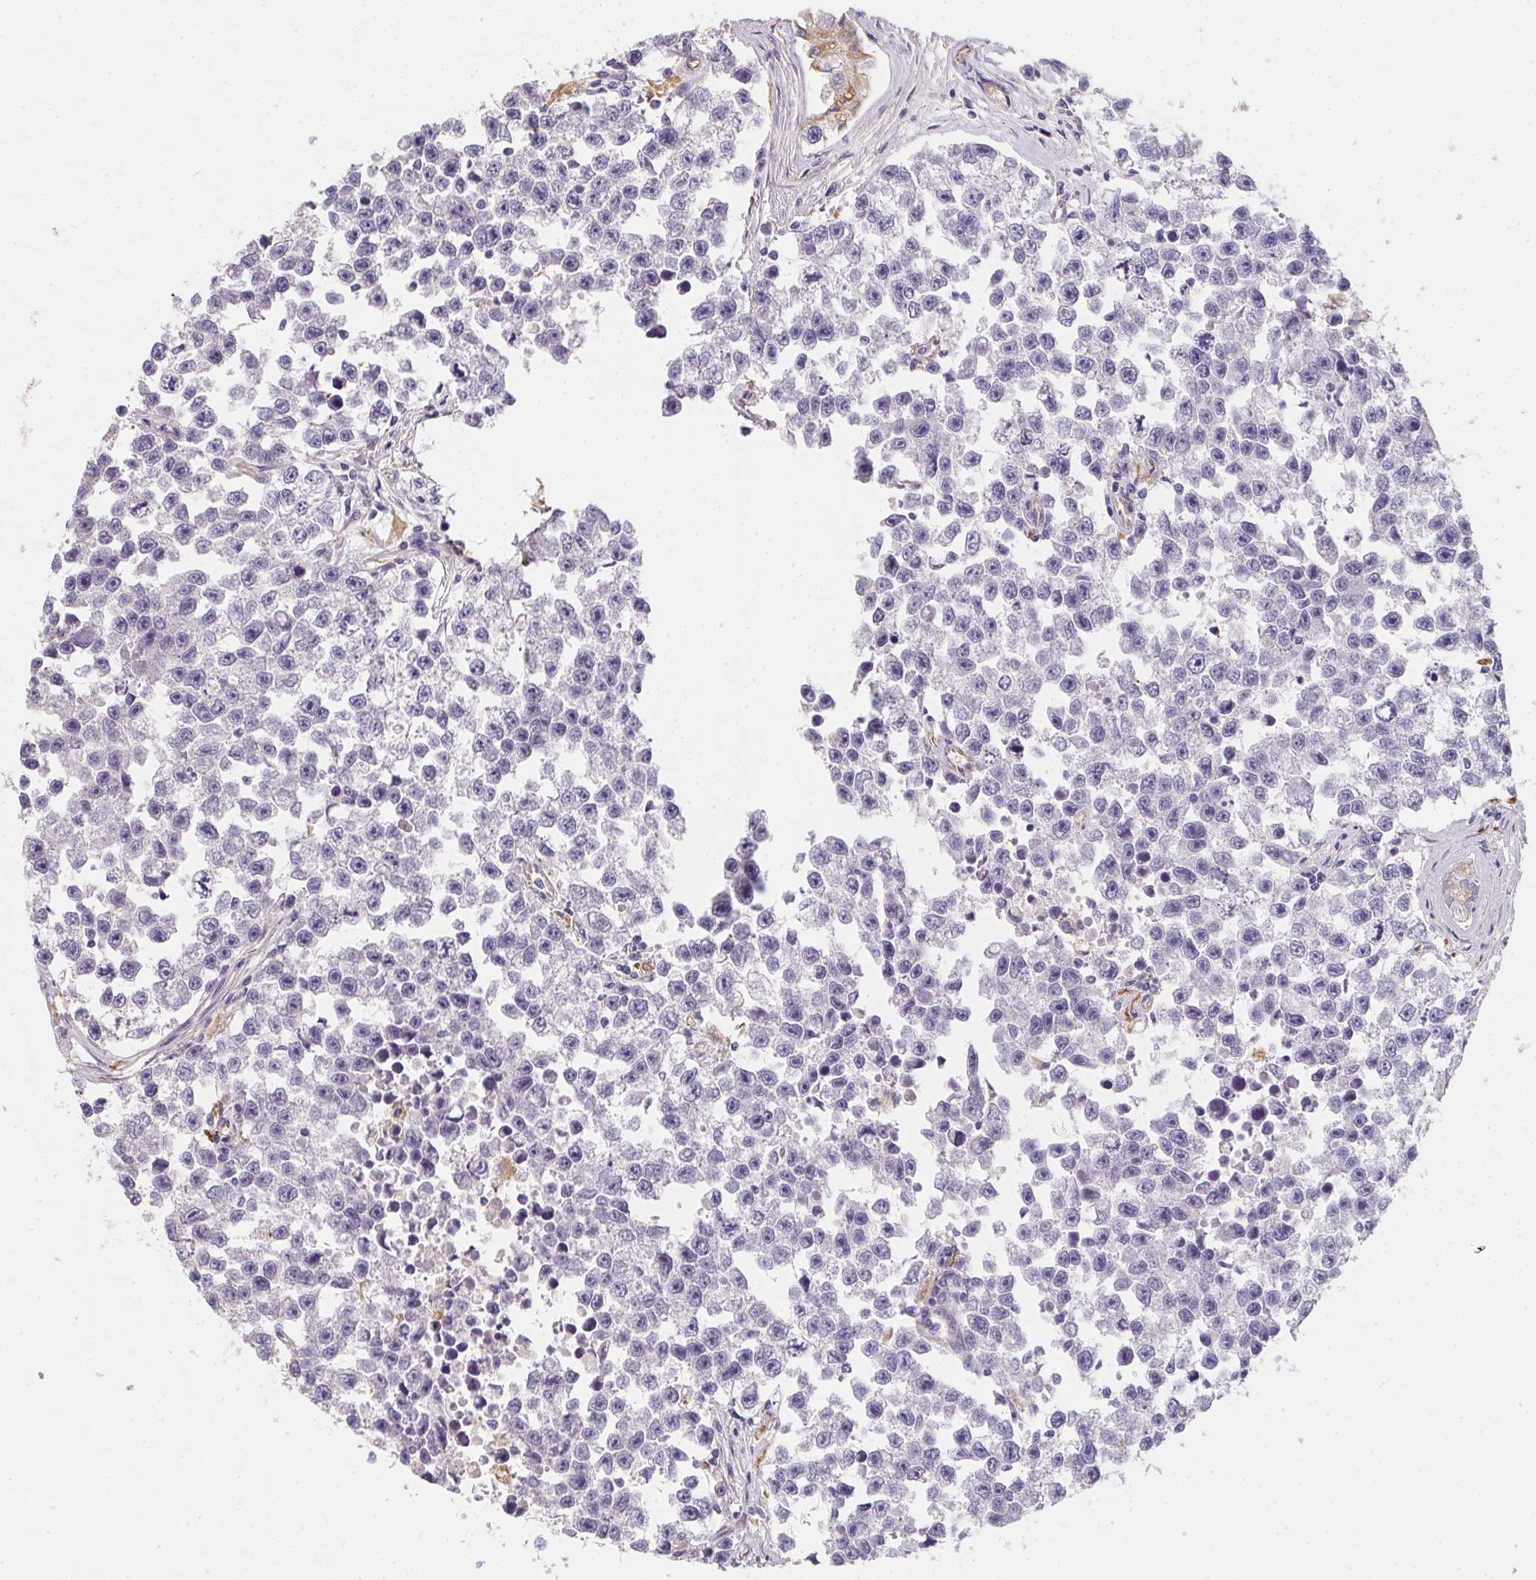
{"staining": {"intensity": "negative", "quantity": "none", "location": "none"}, "tissue": "testis cancer", "cell_type": "Tumor cells", "image_type": "cancer", "snomed": [{"axis": "morphology", "description": "Seminoma, NOS"}, {"axis": "topography", "description": "Testis"}], "caption": "There is no significant positivity in tumor cells of testis cancer (seminoma).", "gene": "TBKBP1", "patient": {"sex": "male", "age": 26}}